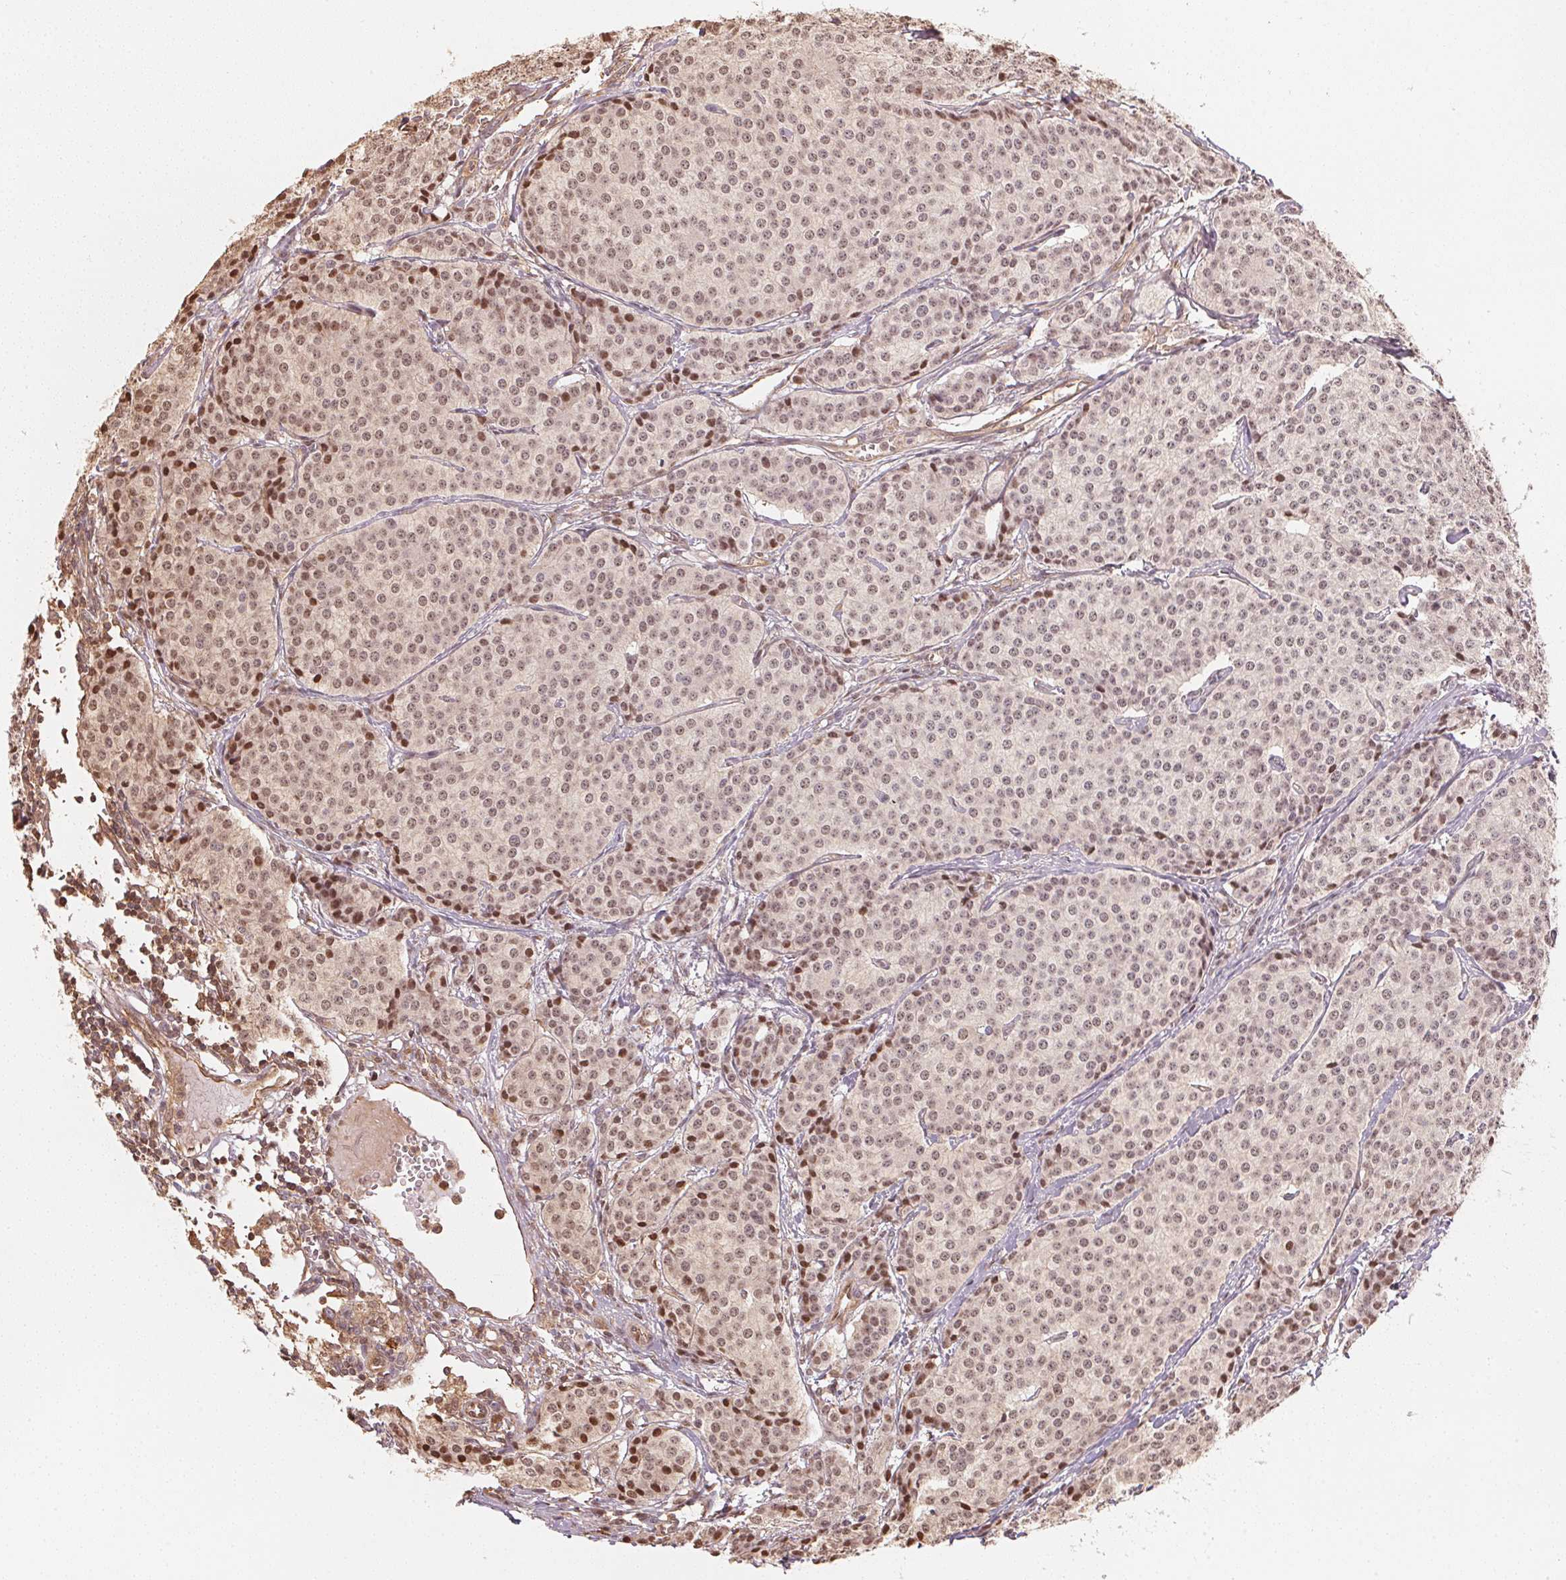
{"staining": {"intensity": "weak", "quantity": ">75%", "location": "nuclear"}, "tissue": "carcinoid", "cell_type": "Tumor cells", "image_type": "cancer", "snomed": [{"axis": "morphology", "description": "Carcinoid, malignant, NOS"}, {"axis": "topography", "description": "Small intestine"}], "caption": "High-magnification brightfield microscopy of carcinoid stained with DAB (brown) and counterstained with hematoxylin (blue). tumor cells exhibit weak nuclear staining is present in about>75% of cells.", "gene": "FOXR2", "patient": {"sex": "female", "age": 64}}